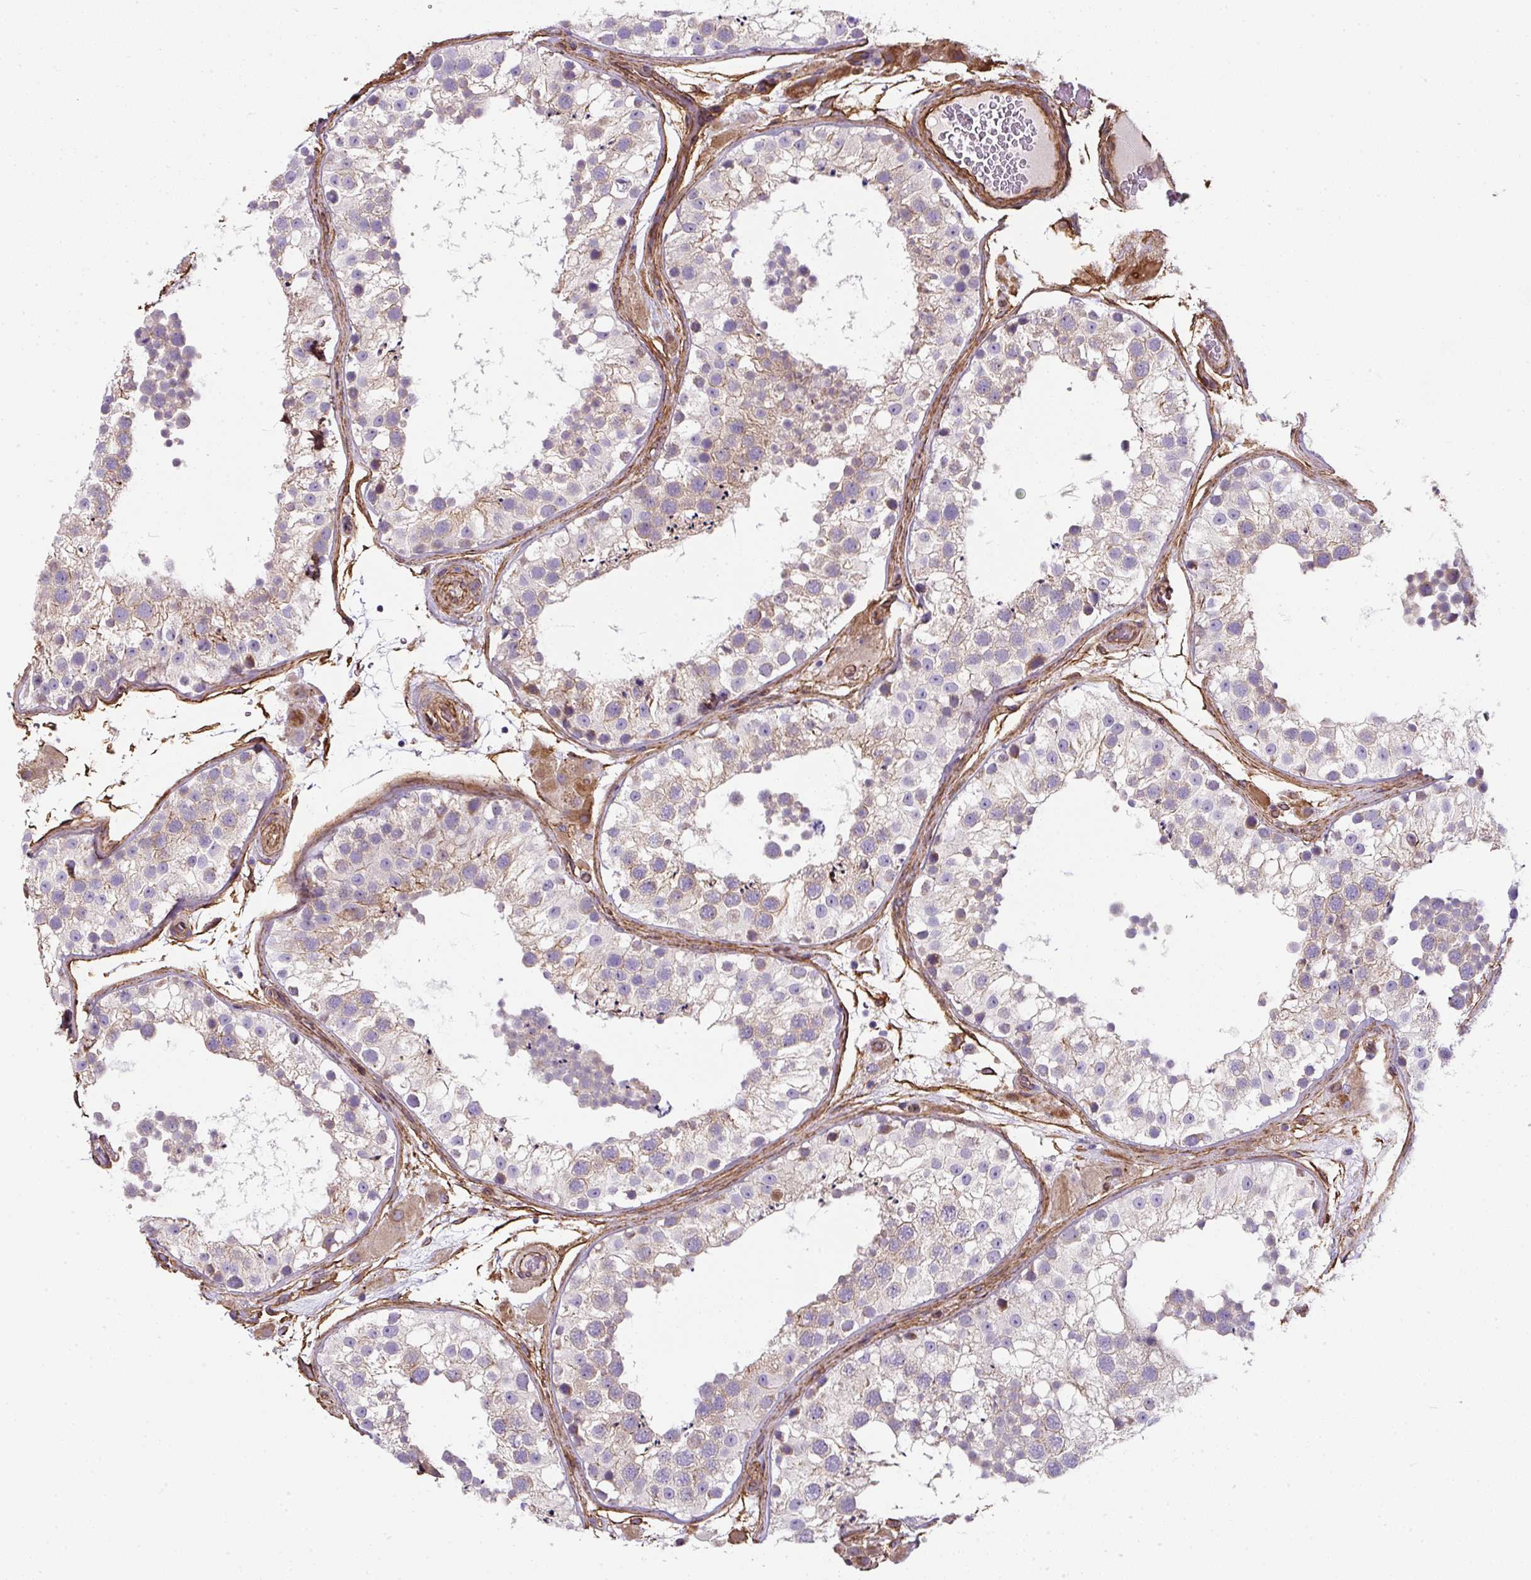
{"staining": {"intensity": "moderate", "quantity": "<25%", "location": "cytoplasmic/membranous"}, "tissue": "testis", "cell_type": "Cells in seminiferous ducts", "image_type": "normal", "snomed": [{"axis": "morphology", "description": "Normal tissue, NOS"}, {"axis": "topography", "description": "Testis"}], "caption": "A low amount of moderate cytoplasmic/membranous expression is identified in about <25% of cells in seminiferous ducts in benign testis.", "gene": "ANKUB1", "patient": {"sex": "male", "age": 26}}